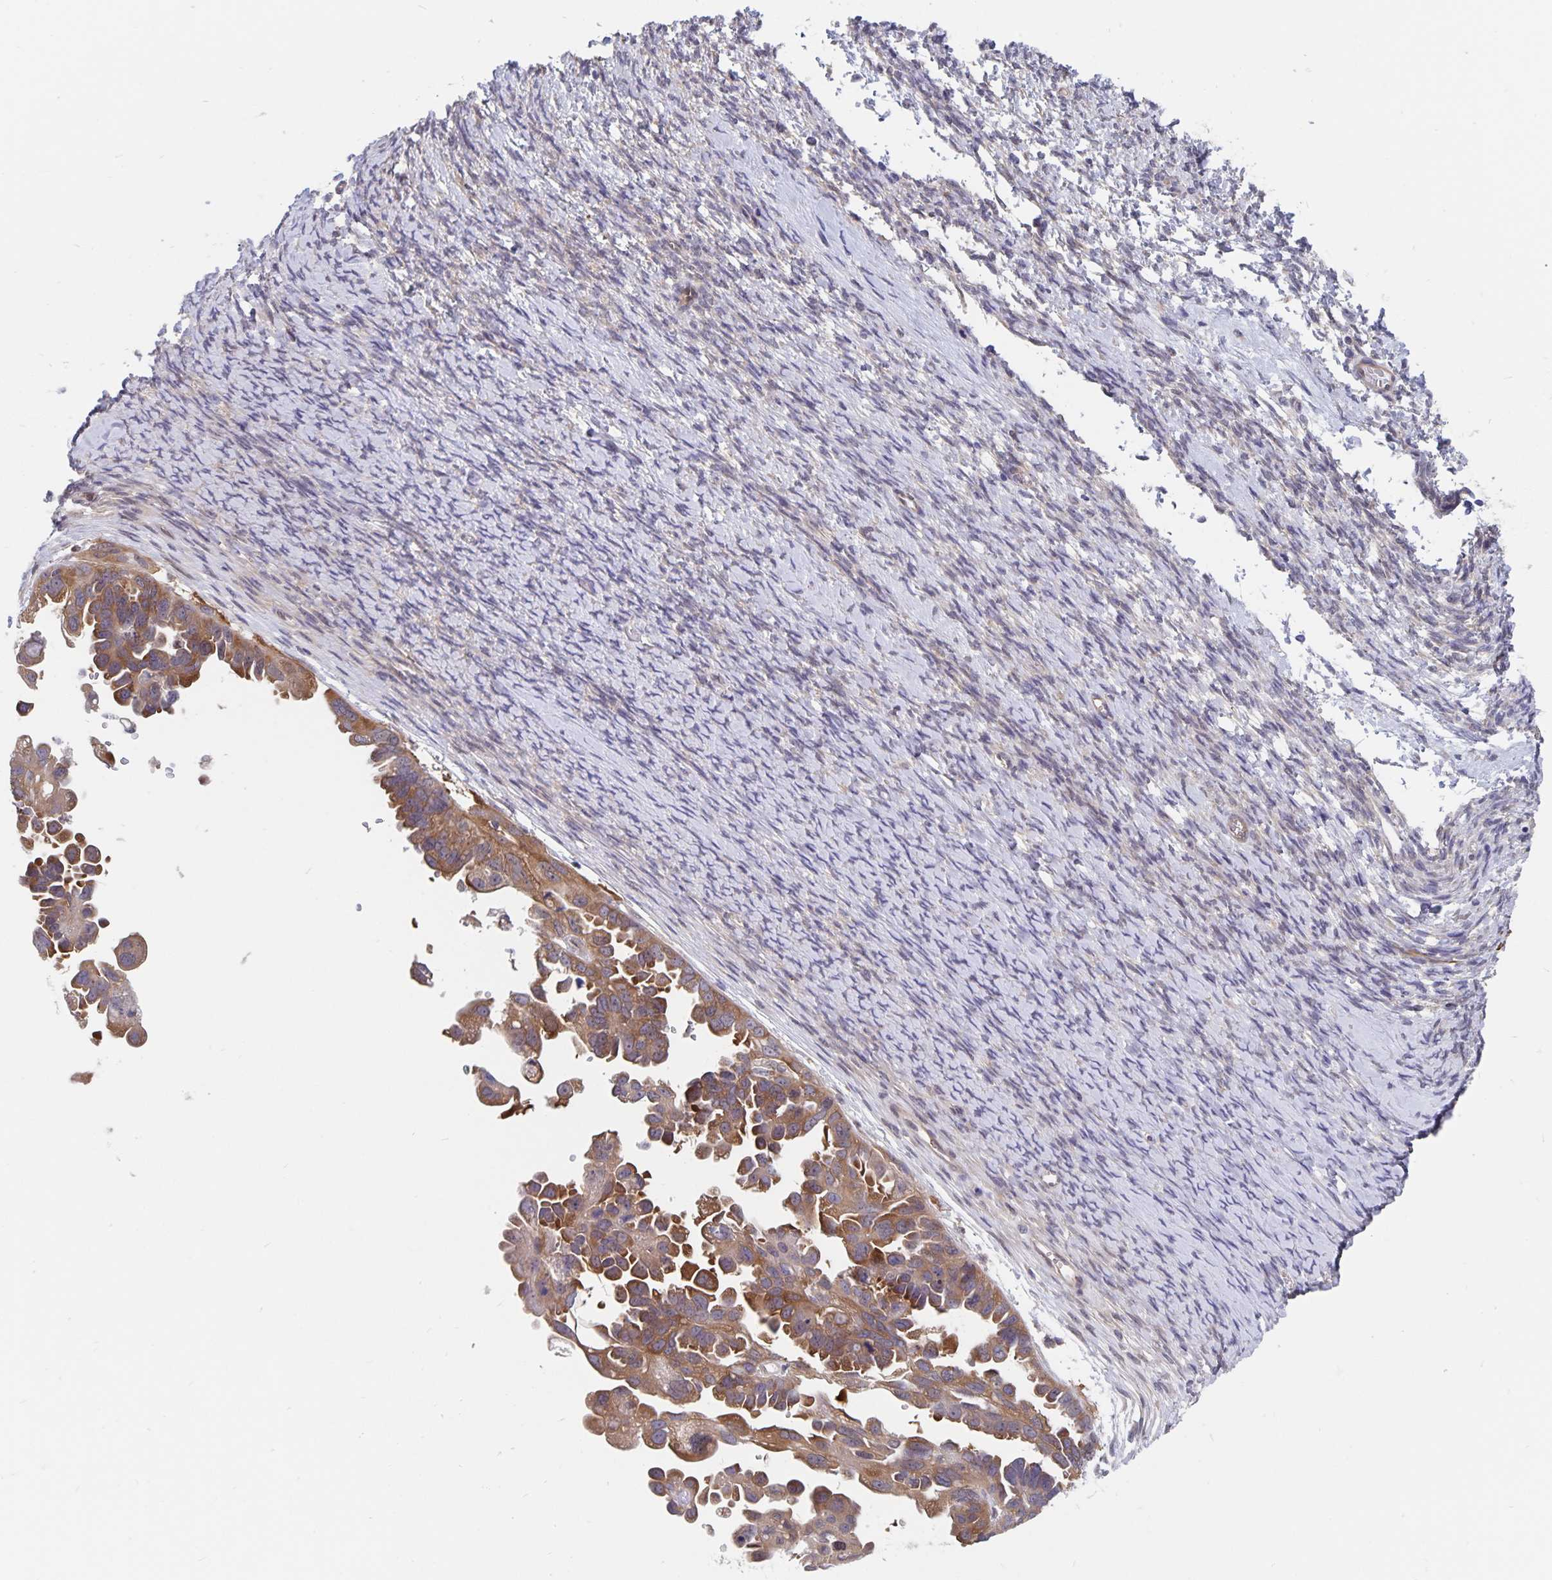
{"staining": {"intensity": "moderate", "quantity": ">75%", "location": "cytoplasmic/membranous"}, "tissue": "ovarian cancer", "cell_type": "Tumor cells", "image_type": "cancer", "snomed": [{"axis": "morphology", "description": "Cystadenocarcinoma, serous, NOS"}, {"axis": "topography", "description": "Ovary"}], "caption": "High-power microscopy captured an immunohistochemistry histopathology image of ovarian cancer (serous cystadenocarcinoma), revealing moderate cytoplasmic/membranous expression in about >75% of tumor cells.", "gene": "BAG6", "patient": {"sex": "female", "age": 53}}